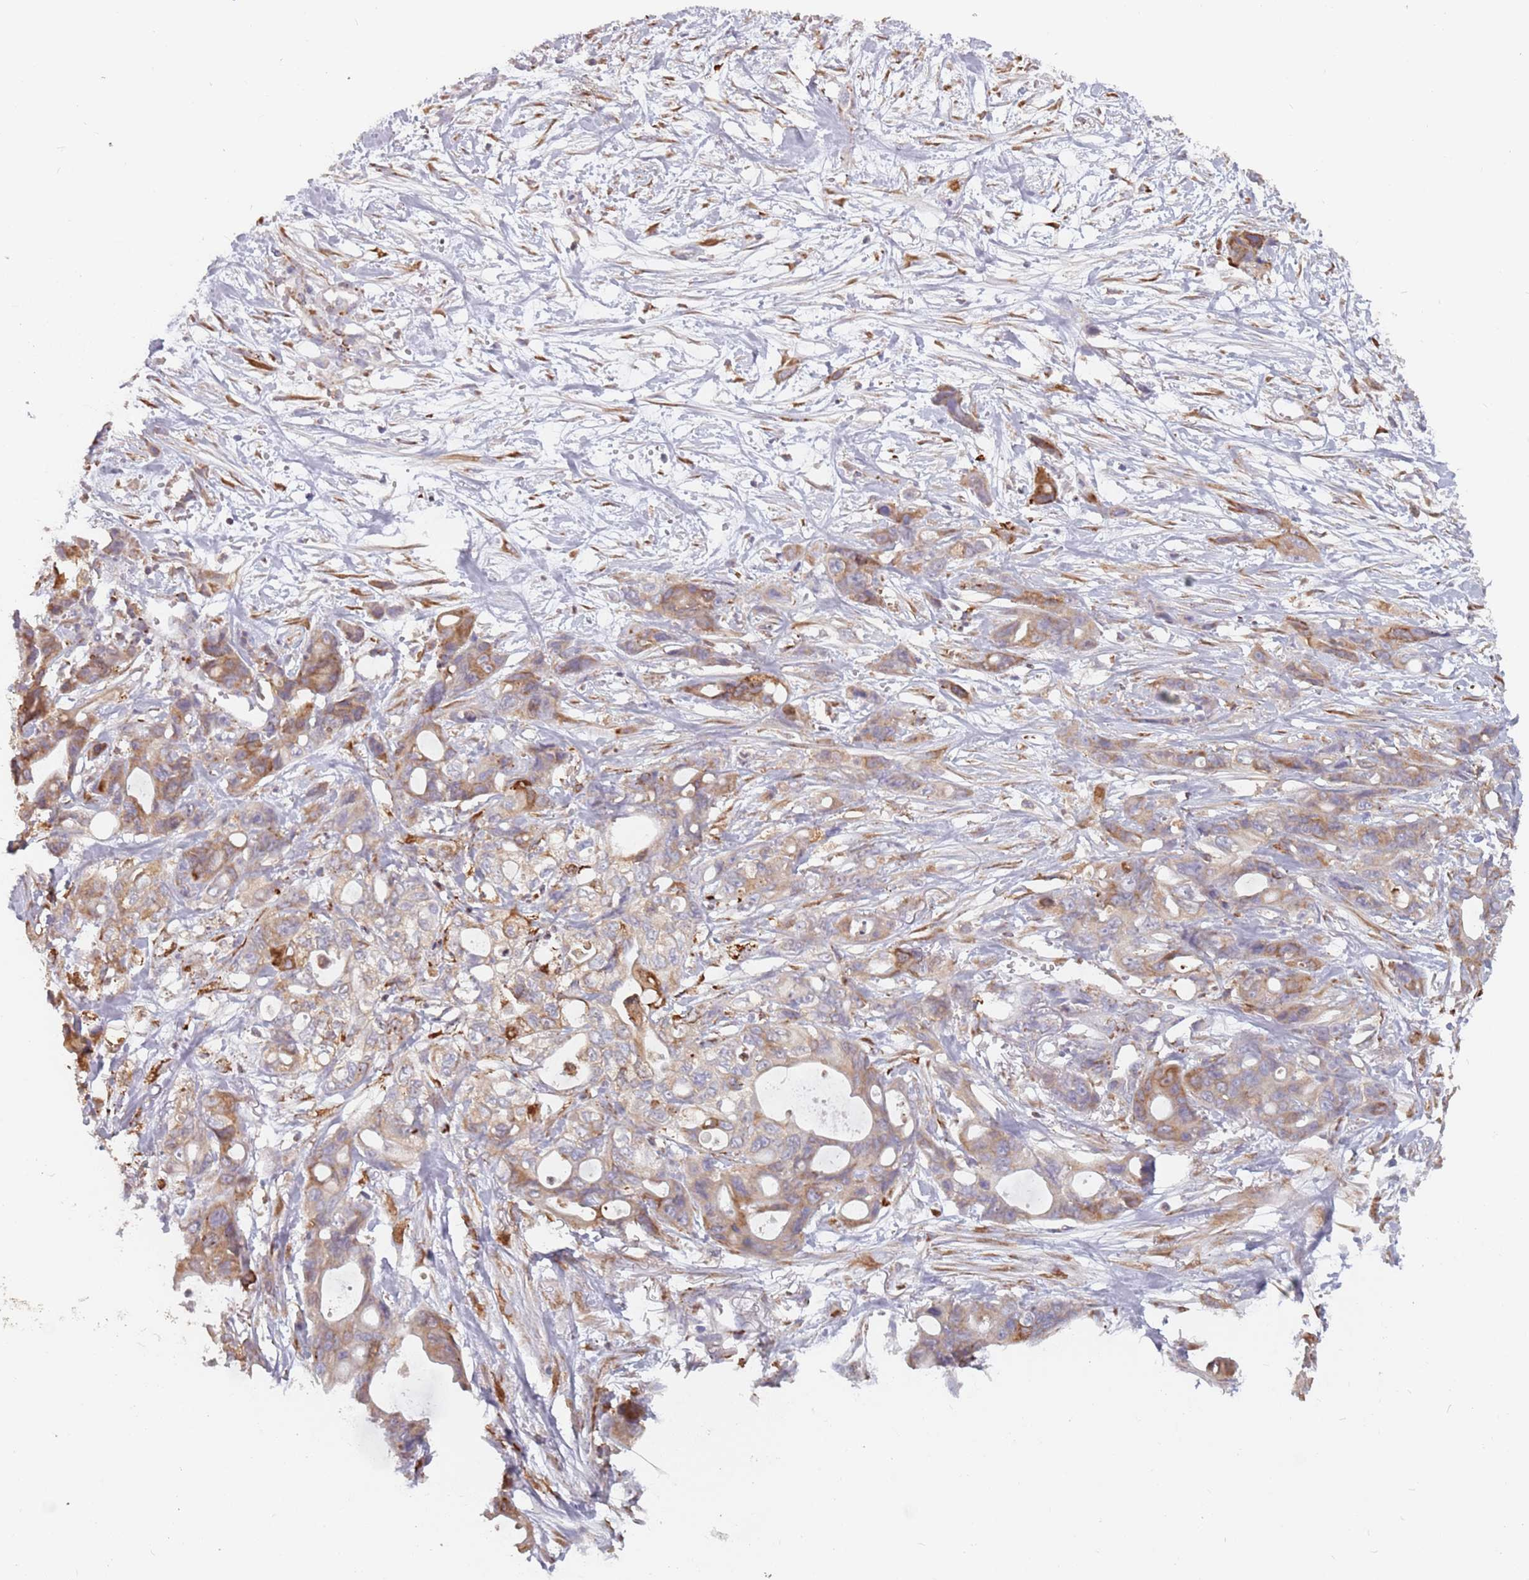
{"staining": {"intensity": "moderate", "quantity": "25%-75%", "location": "cytoplasmic/membranous"}, "tissue": "ovarian cancer", "cell_type": "Tumor cells", "image_type": "cancer", "snomed": [{"axis": "morphology", "description": "Cystadenocarcinoma, mucinous, NOS"}, {"axis": "topography", "description": "Ovary"}], "caption": "Immunohistochemical staining of ovarian cancer displays medium levels of moderate cytoplasmic/membranous protein positivity in approximately 25%-75% of tumor cells. Nuclei are stained in blue.", "gene": "RPS9", "patient": {"sex": "female", "age": 70}}